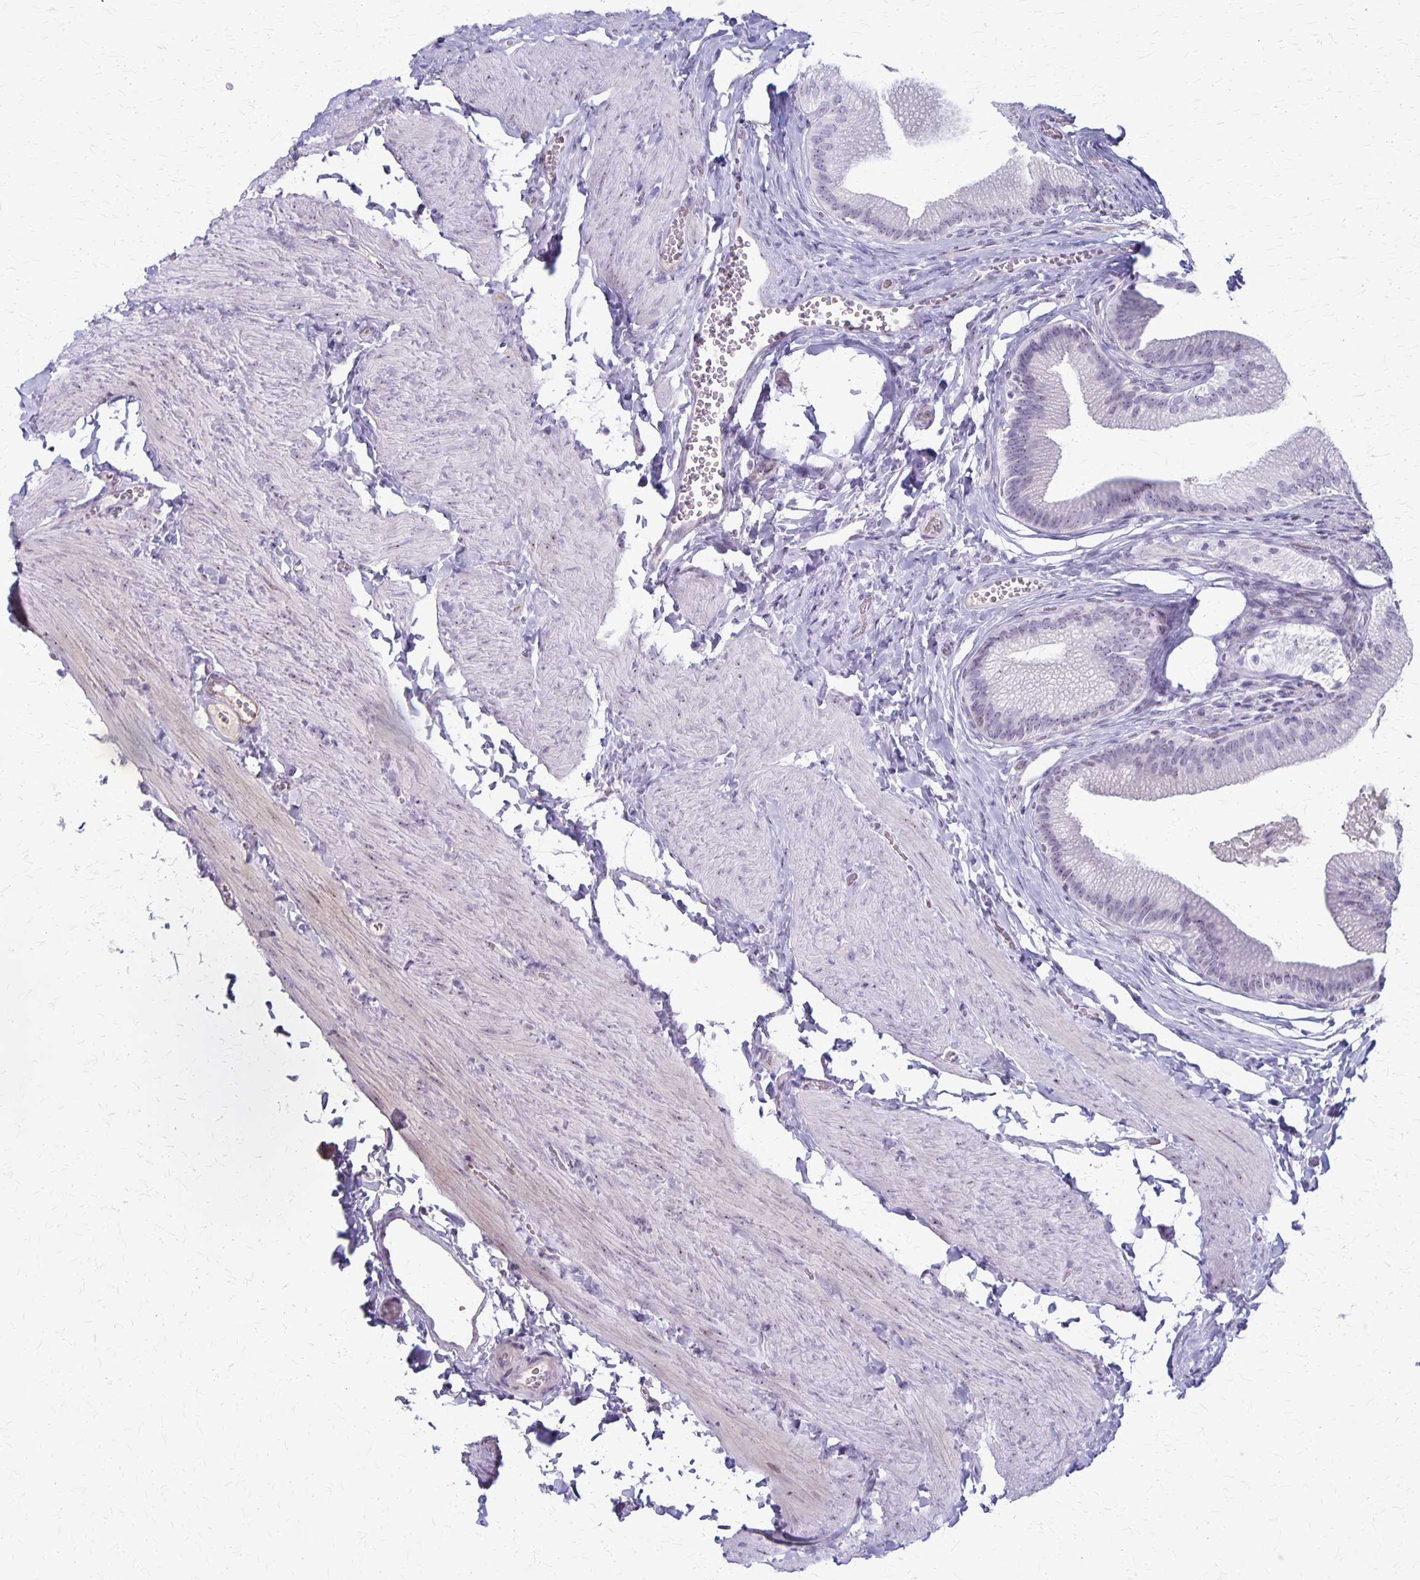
{"staining": {"intensity": "weak", "quantity": "<25%", "location": "nuclear"}, "tissue": "gallbladder", "cell_type": "Glandular cells", "image_type": "normal", "snomed": [{"axis": "morphology", "description": "Normal tissue, NOS"}, {"axis": "topography", "description": "Gallbladder"}, {"axis": "topography", "description": "Peripheral nerve tissue"}], "caption": "An image of gallbladder stained for a protein reveals no brown staining in glandular cells. The staining was performed using DAB (3,3'-diaminobenzidine) to visualize the protein expression in brown, while the nuclei were stained in blue with hematoxylin (Magnification: 20x).", "gene": "DLK2", "patient": {"sex": "male", "age": 17}}